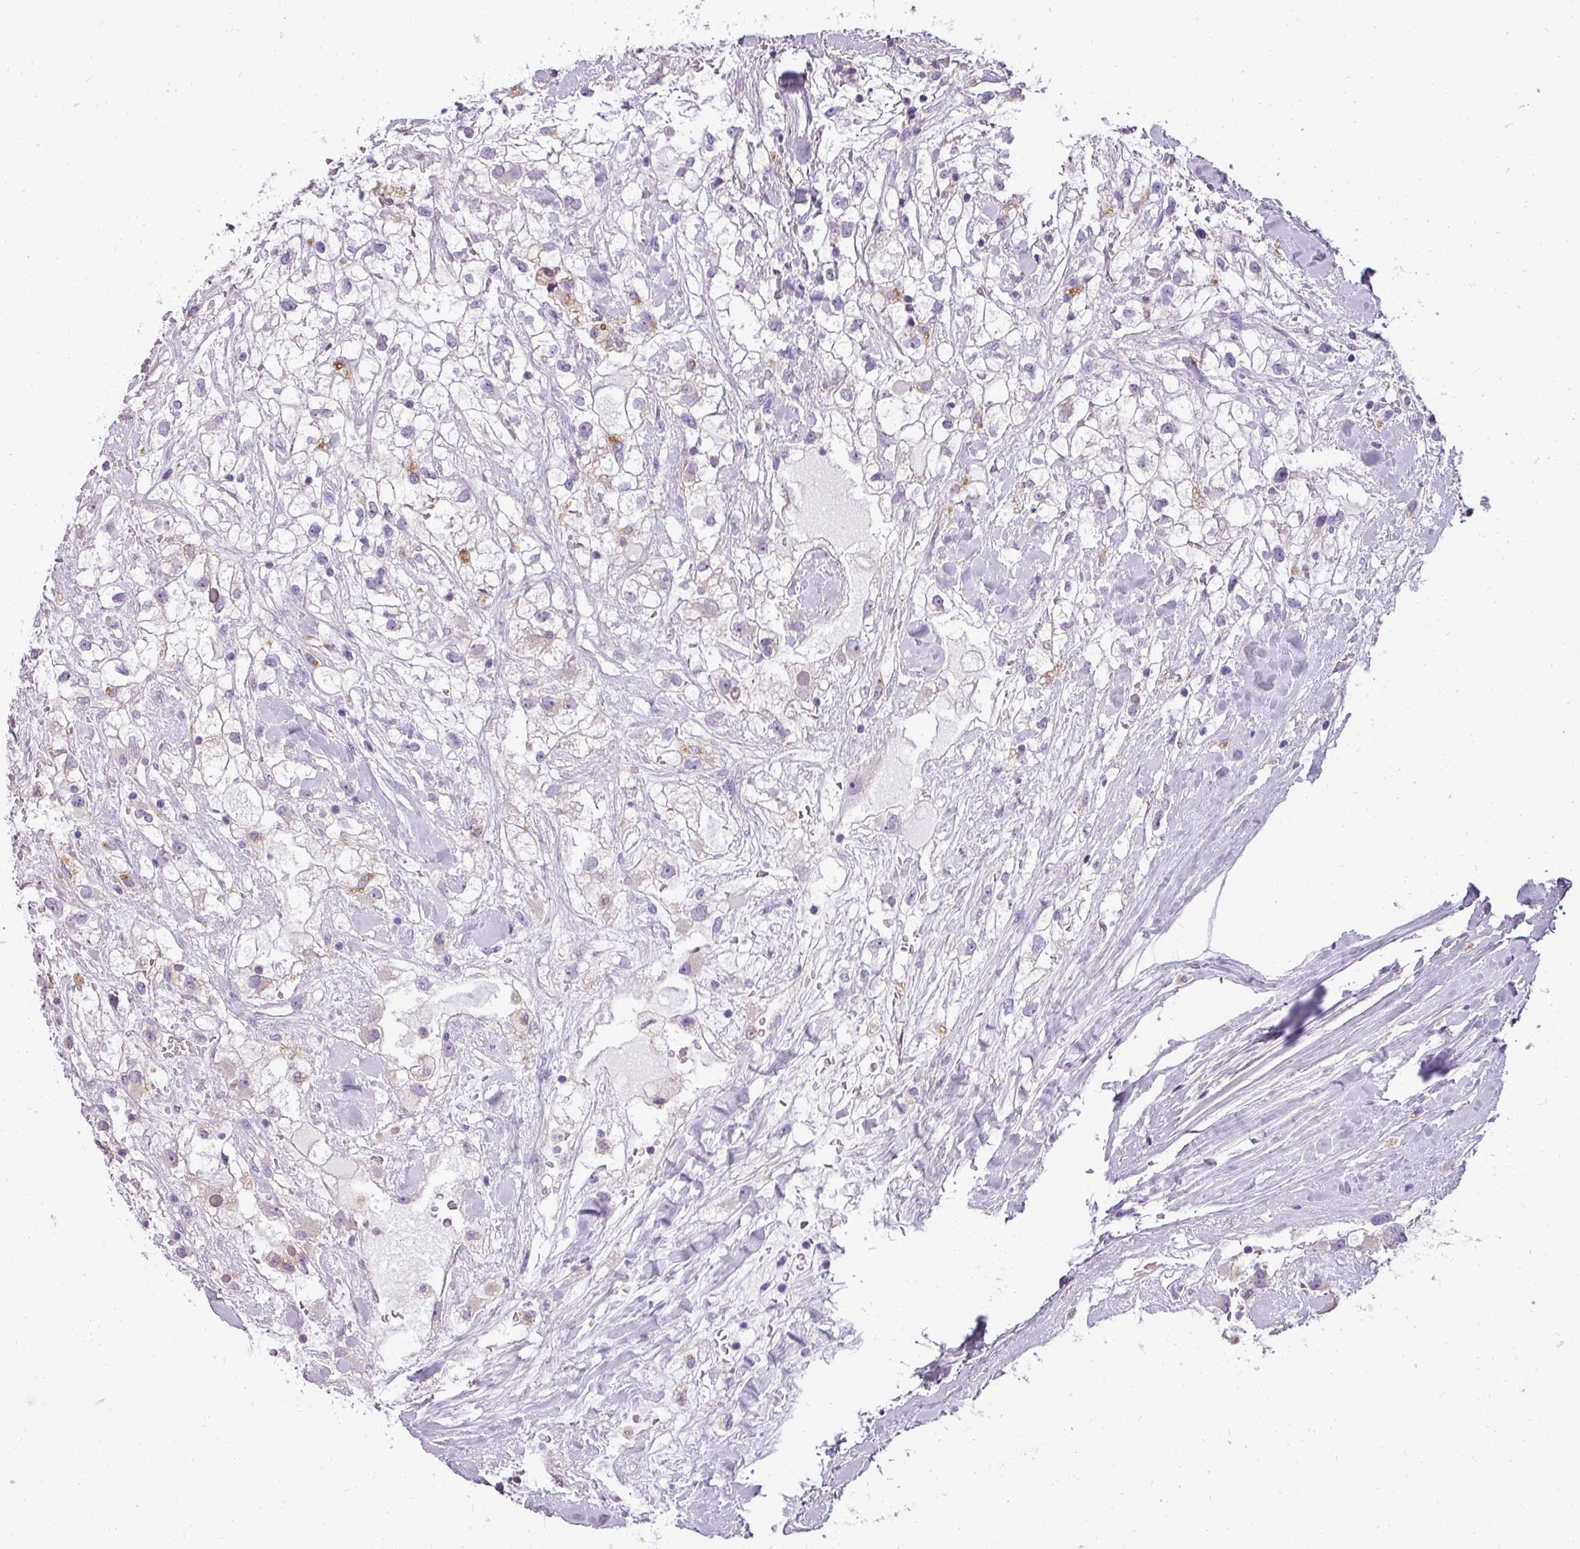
{"staining": {"intensity": "negative", "quantity": "none", "location": "none"}, "tissue": "renal cancer", "cell_type": "Tumor cells", "image_type": "cancer", "snomed": [{"axis": "morphology", "description": "Adenocarcinoma, NOS"}, {"axis": "topography", "description": "Kidney"}], "caption": "Tumor cells are negative for brown protein staining in renal cancer. (Brightfield microscopy of DAB IHC at high magnification).", "gene": "ATP6V1D", "patient": {"sex": "male", "age": 59}}